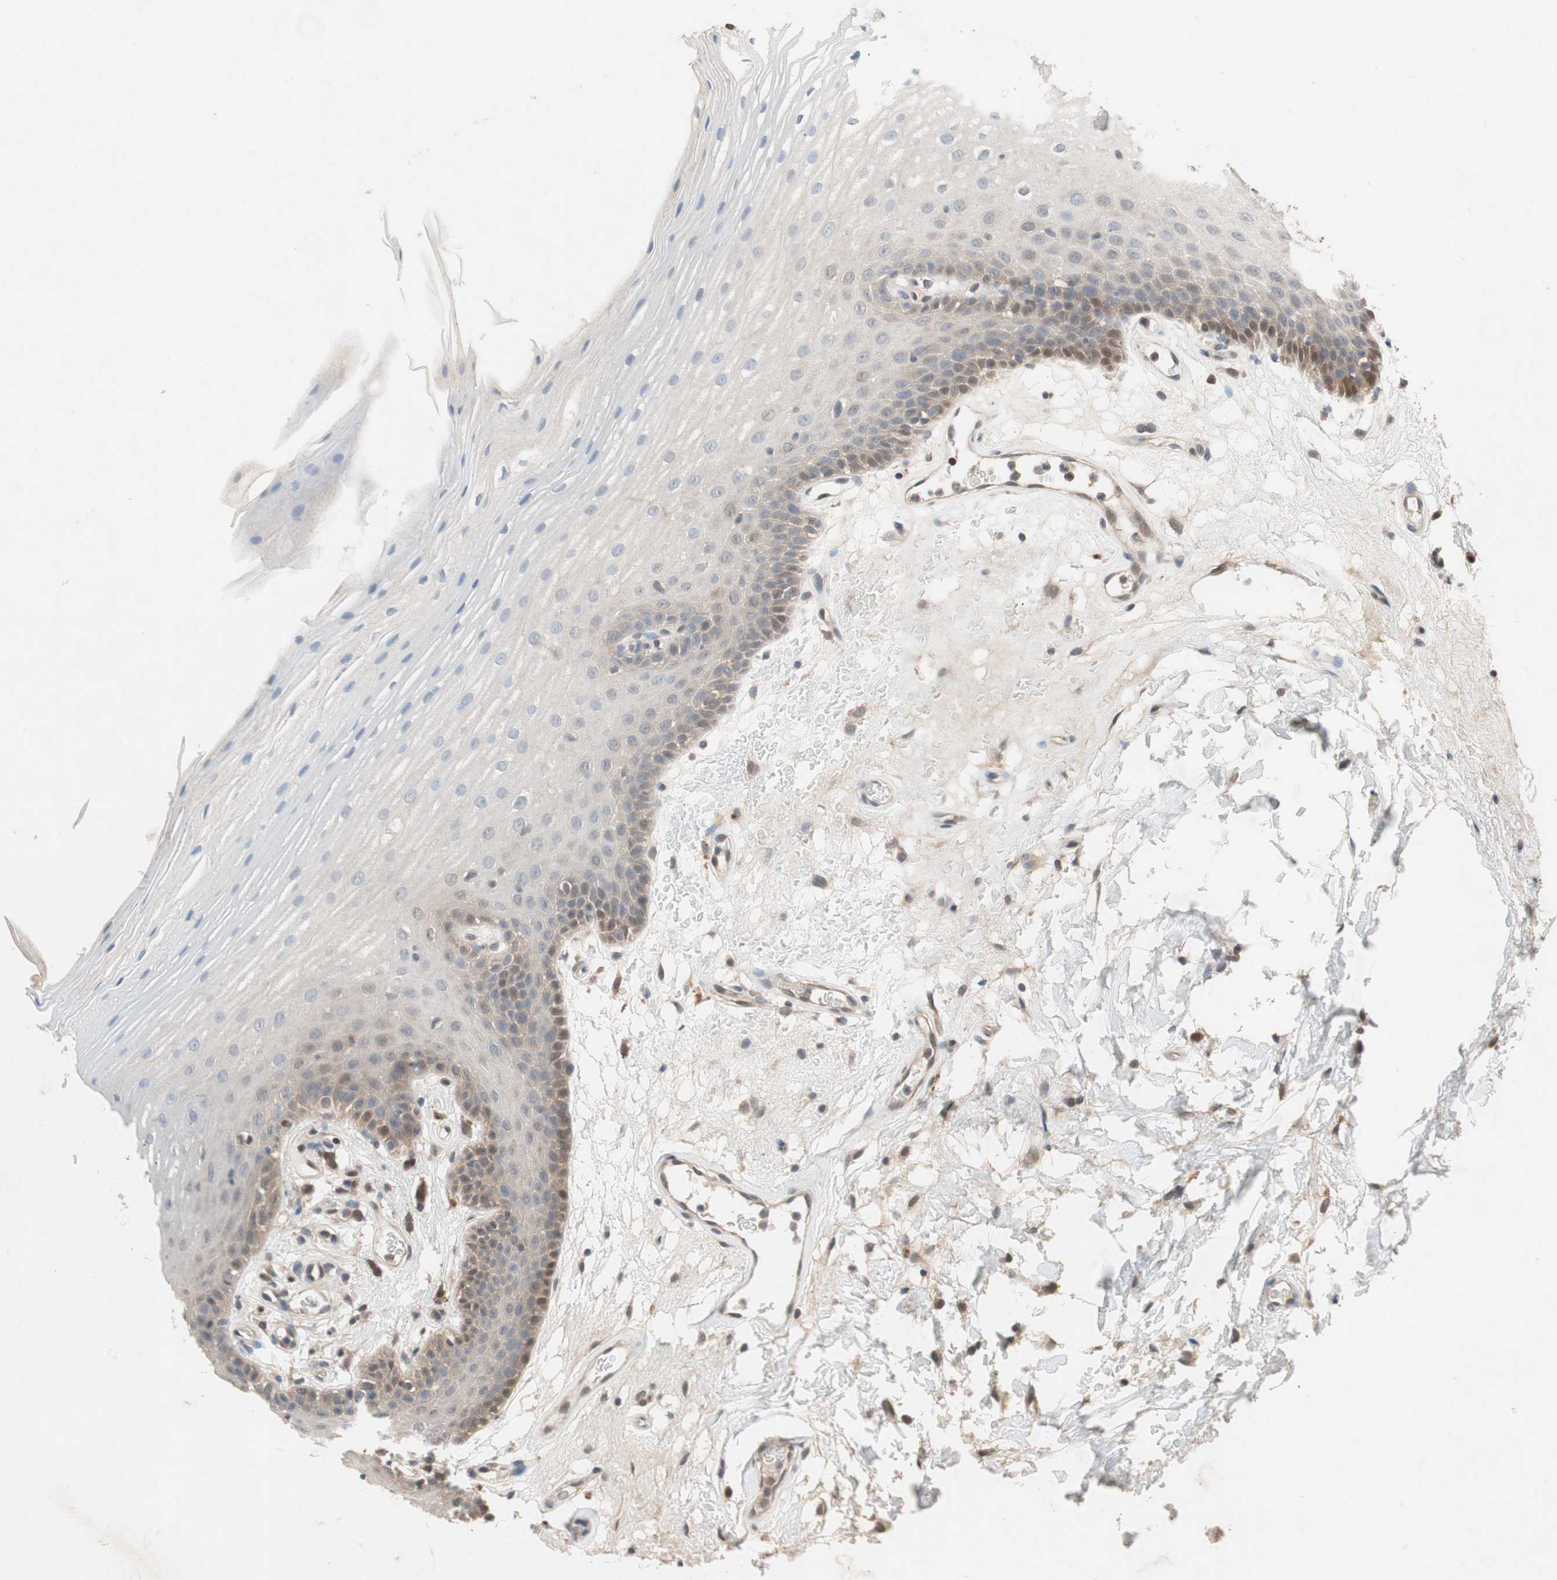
{"staining": {"intensity": "weak", "quantity": "25%-75%", "location": "nuclear"}, "tissue": "oral mucosa", "cell_type": "Squamous epithelial cells", "image_type": "normal", "snomed": [{"axis": "morphology", "description": "Normal tissue, NOS"}, {"axis": "morphology", "description": "Squamous cell carcinoma, NOS"}, {"axis": "topography", "description": "Skeletal muscle"}, {"axis": "topography", "description": "Oral tissue"}], "caption": "This photomicrograph exhibits unremarkable oral mucosa stained with immunohistochemistry to label a protein in brown. The nuclear of squamous epithelial cells show weak positivity for the protein. Nuclei are counter-stained blue.", "gene": "GALT", "patient": {"sex": "male", "age": 71}}